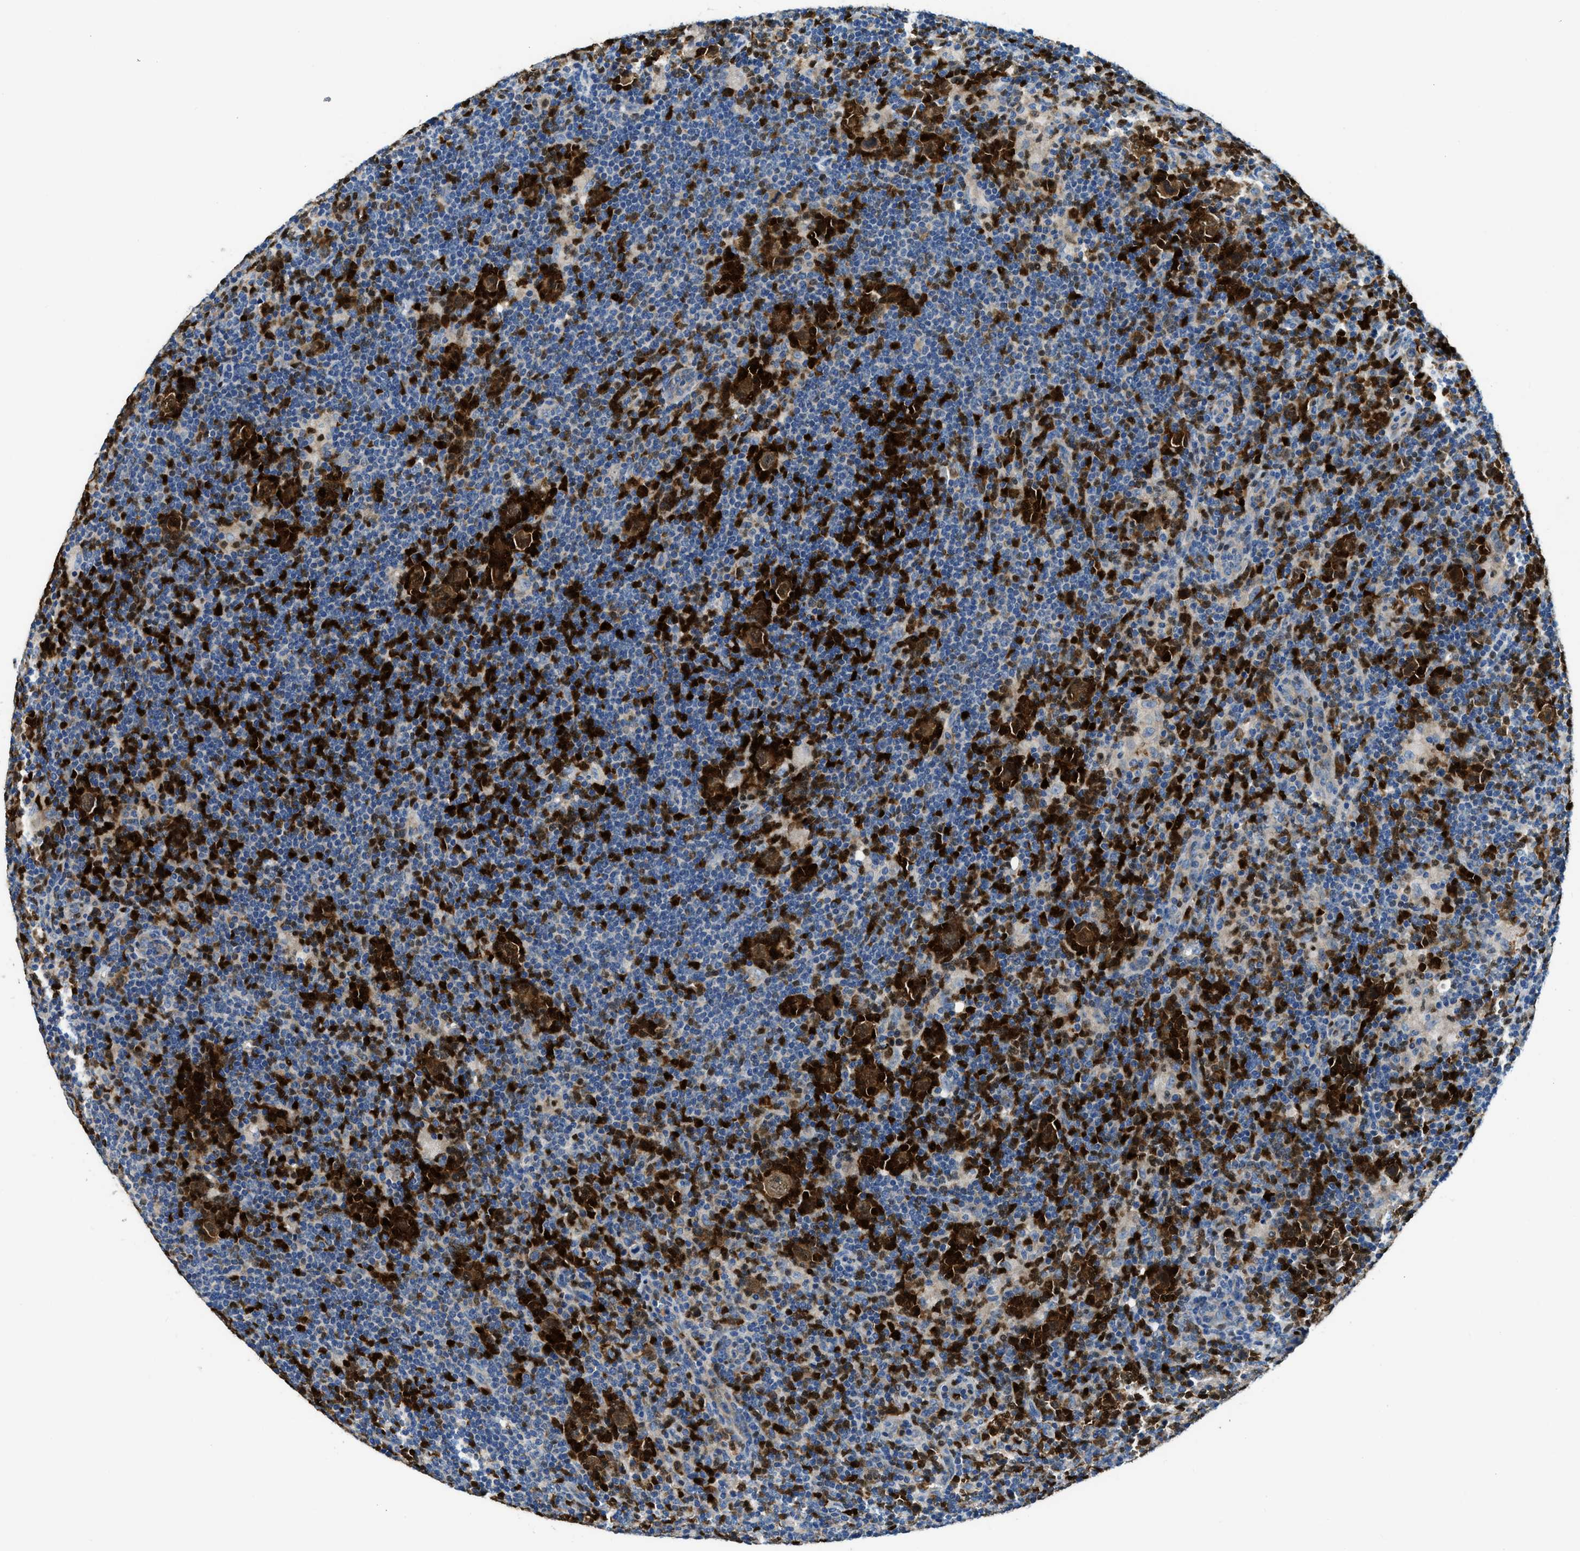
{"staining": {"intensity": "moderate", "quantity": ">75%", "location": "cytoplasmic/membranous,nuclear"}, "tissue": "lymphoma", "cell_type": "Tumor cells", "image_type": "cancer", "snomed": [{"axis": "morphology", "description": "Hodgkin's disease, NOS"}, {"axis": "topography", "description": "Lymph node"}], "caption": "High-magnification brightfield microscopy of lymphoma stained with DAB (brown) and counterstained with hematoxylin (blue). tumor cells exhibit moderate cytoplasmic/membranous and nuclear staining is appreciated in approximately>75% of cells. (Brightfield microscopy of DAB IHC at high magnification).", "gene": "TOX", "patient": {"sex": "female", "age": 57}}